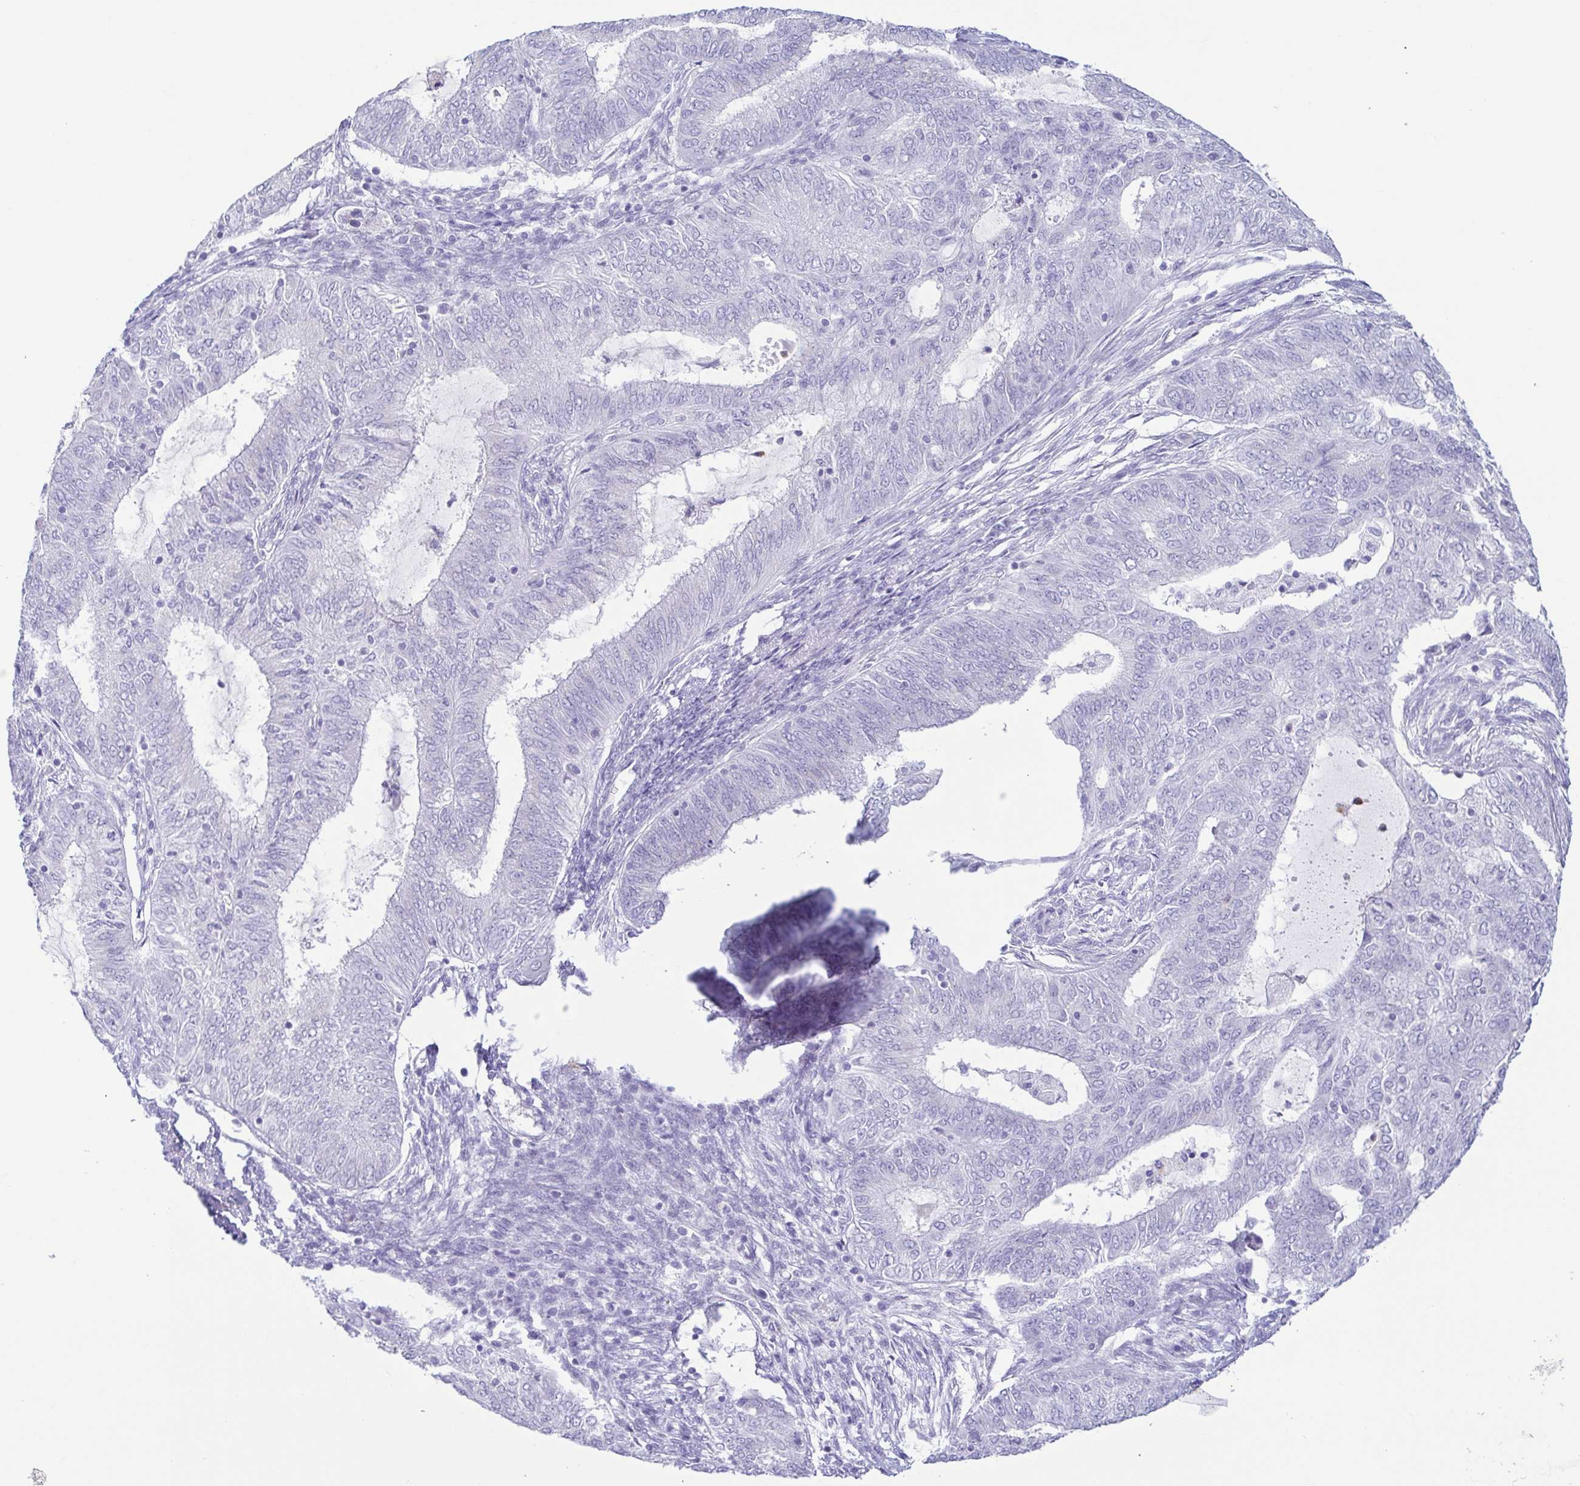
{"staining": {"intensity": "negative", "quantity": "none", "location": "none"}, "tissue": "endometrial cancer", "cell_type": "Tumor cells", "image_type": "cancer", "snomed": [{"axis": "morphology", "description": "Adenocarcinoma, NOS"}, {"axis": "topography", "description": "Endometrium"}], "caption": "The immunohistochemistry (IHC) histopathology image has no significant expression in tumor cells of endometrial adenocarcinoma tissue. (DAB immunohistochemistry (IHC) with hematoxylin counter stain).", "gene": "AZU1", "patient": {"sex": "female", "age": 62}}